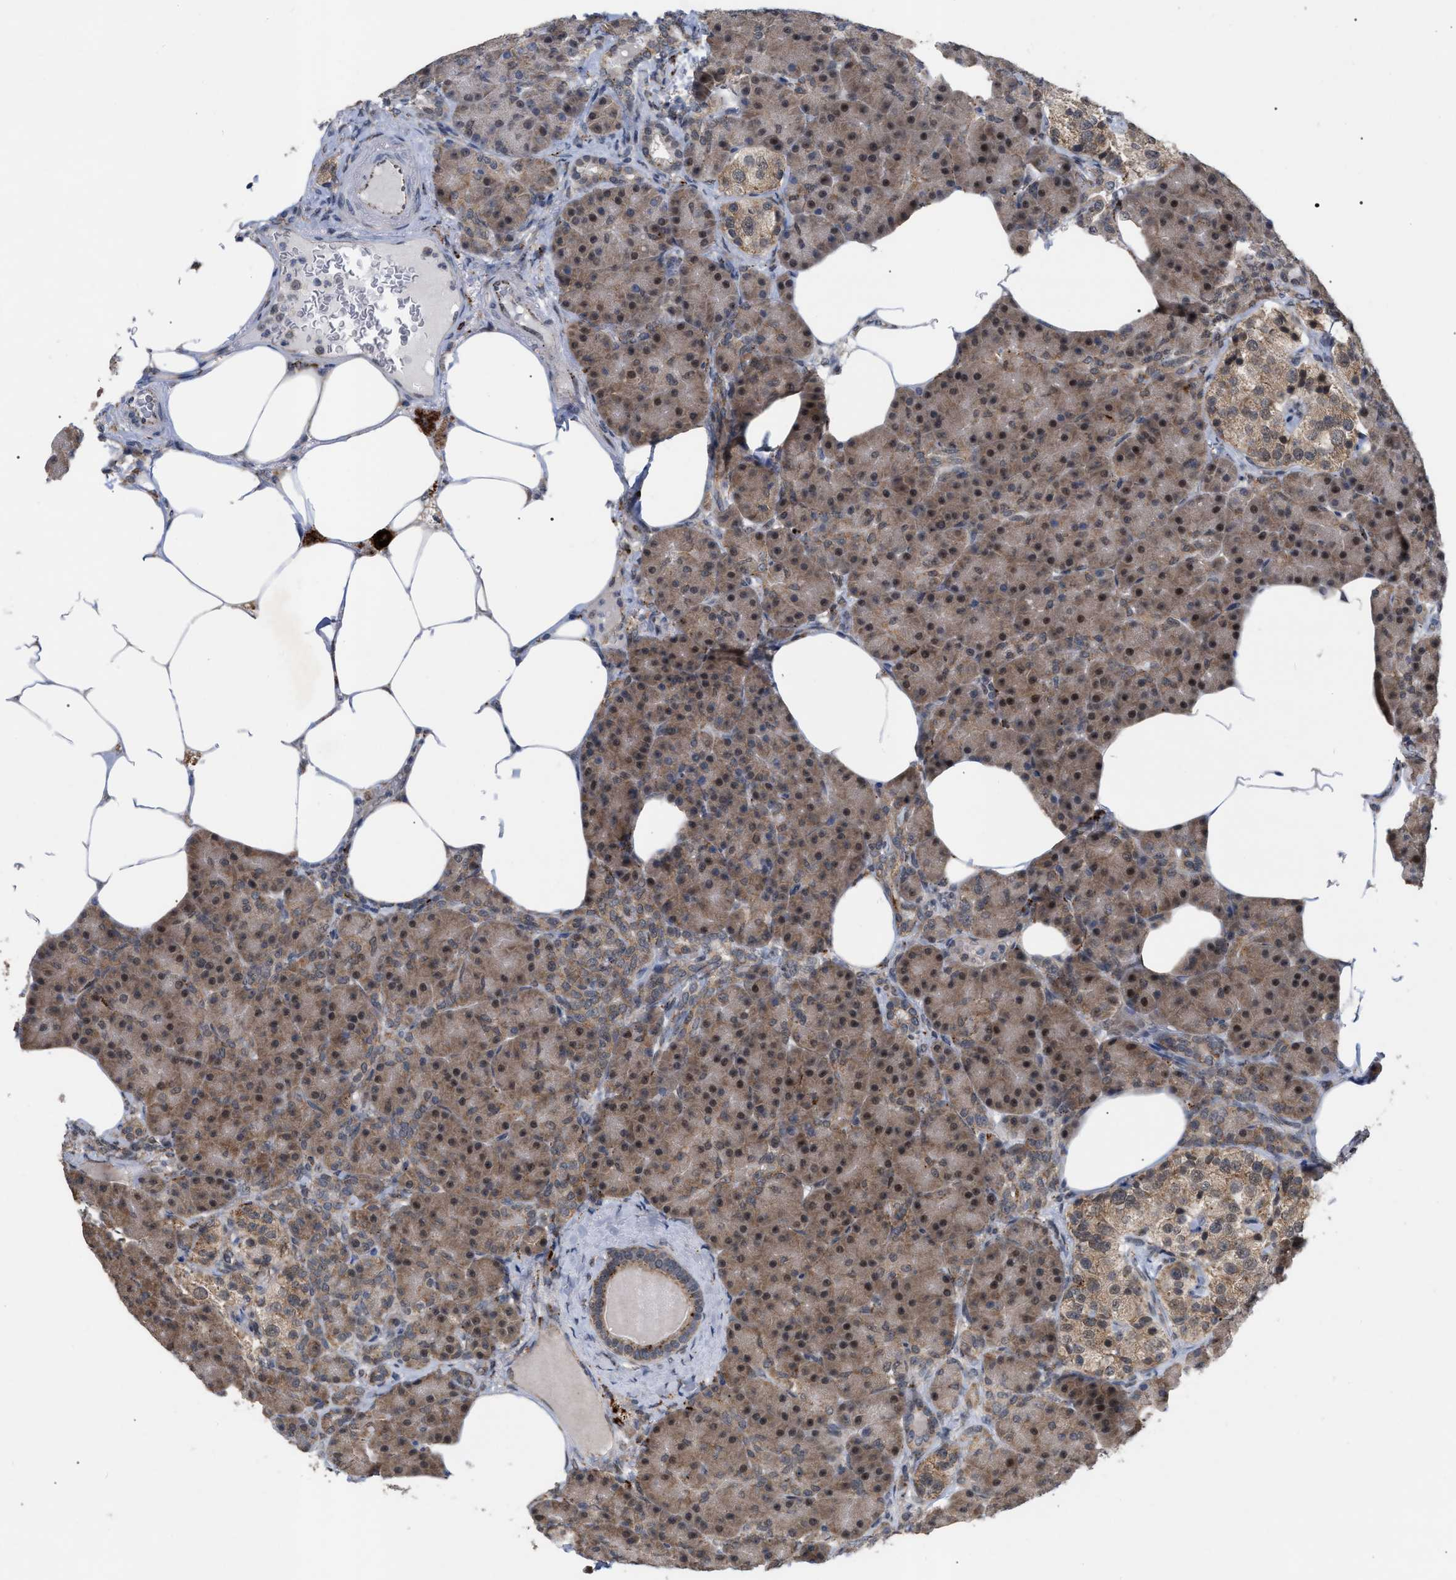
{"staining": {"intensity": "moderate", "quantity": ">75%", "location": "cytoplasmic/membranous,nuclear"}, "tissue": "pancreas", "cell_type": "Exocrine glandular cells", "image_type": "normal", "snomed": [{"axis": "morphology", "description": "Normal tissue, NOS"}, {"axis": "topography", "description": "Pancreas"}], "caption": "Exocrine glandular cells show medium levels of moderate cytoplasmic/membranous,nuclear staining in approximately >75% of cells in unremarkable pancreas. (DAB (3,3'-diaminobenzidine) = brown stain, brightfield microscopy at high magnification).", "gene": "UPF1", "patient": {"sex": "female", "age": 70}}